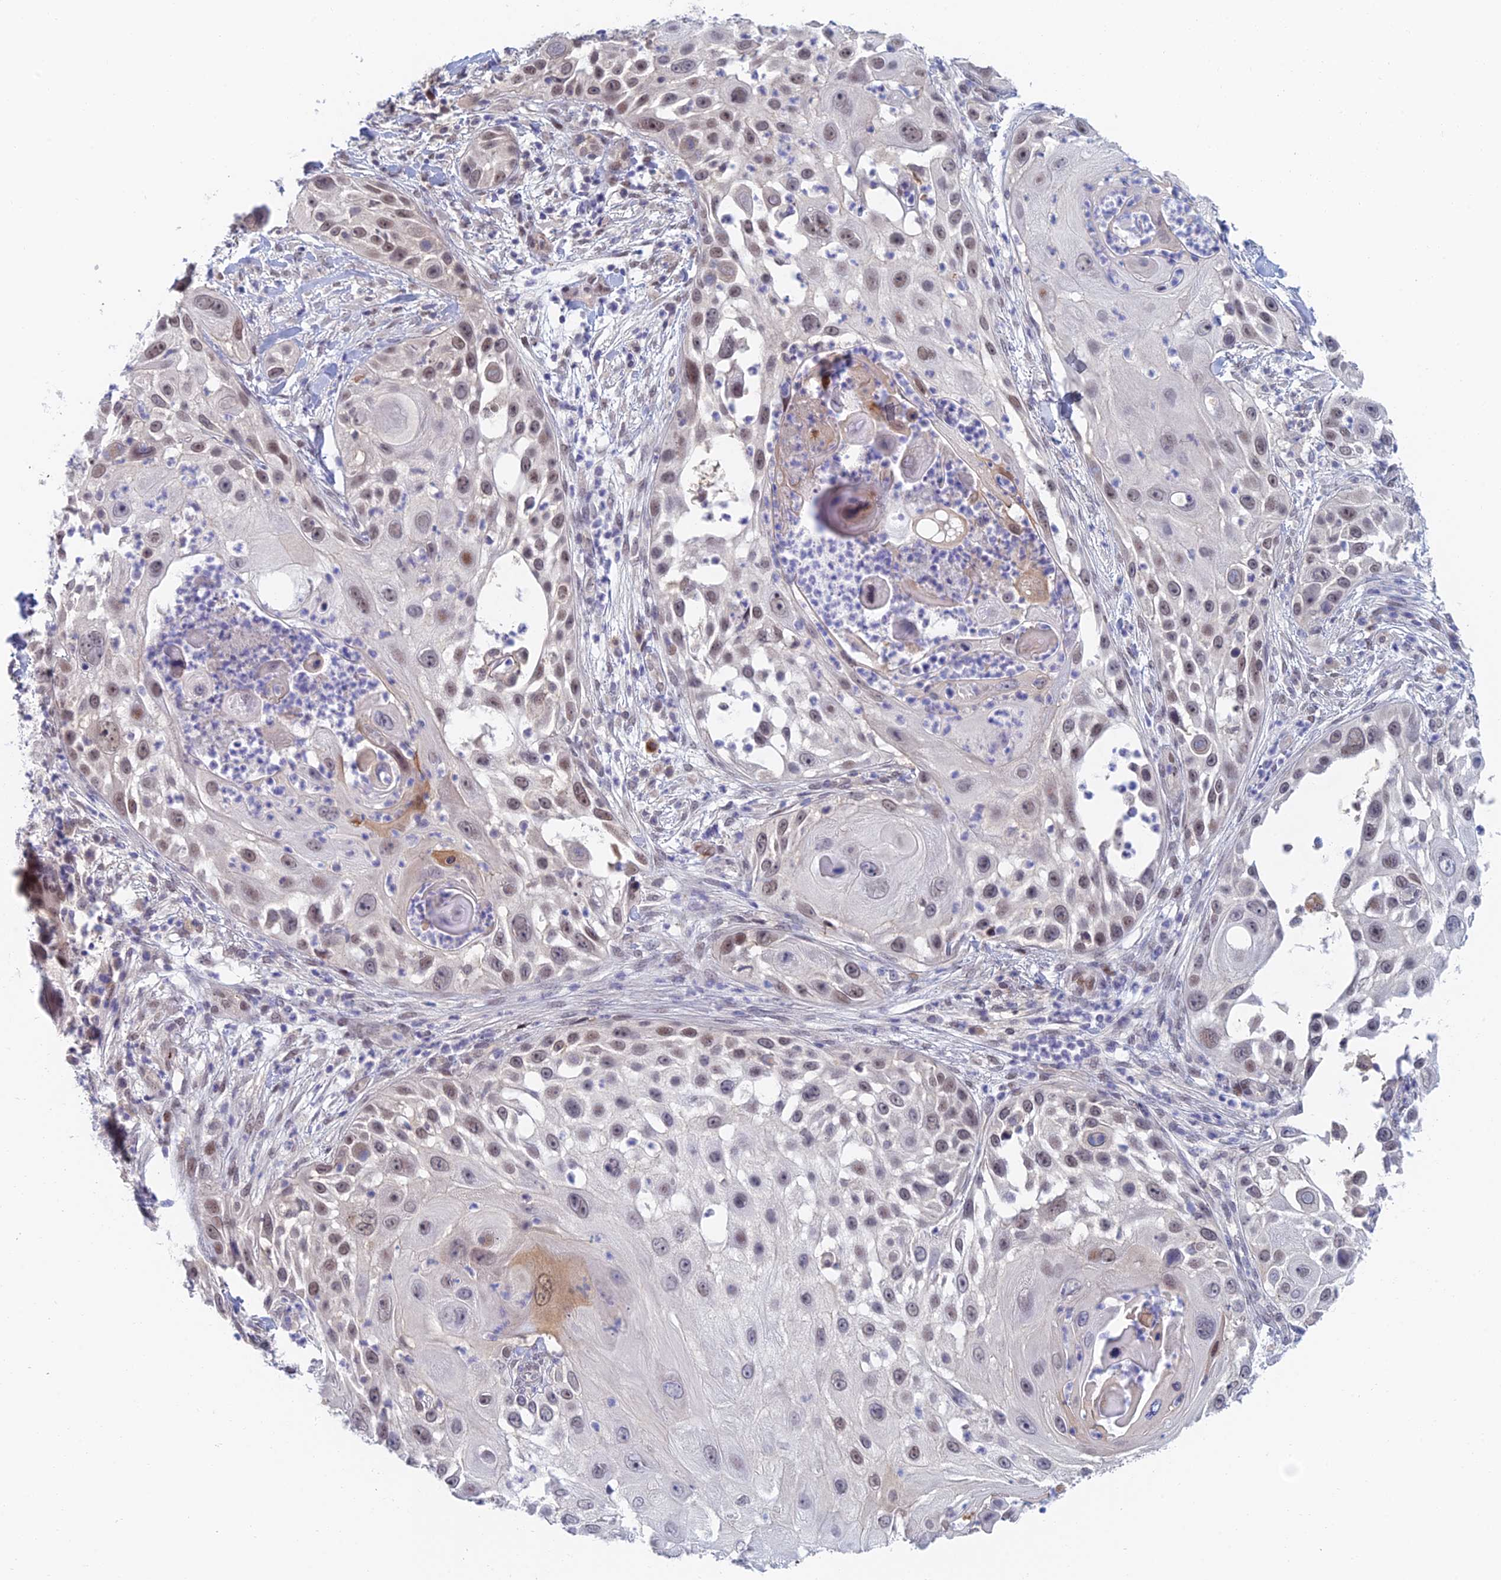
{"staining": {"intensity": "moderate", "quantity": "25%-75%", "location": "nuclear"}, "tissue": "skin cancer", "cell_type": "Tumor cells", "image_type": "cancer", "snomed": [{"axis": "morphology", "description": "Squamous cell carcinoma, NOS"}, {"axis": "topography", "description": "Skin"}], "caption": "Brown immunohistochemical staining in skin cancer (squamous cell carcinoma) shows moderate nuclear expression in approximately 25%-75% of tumor cells. The protein of interest is shown in brown color, while the nuclei are stained blue.", "gene": "ZUP1", "patient": {"sex": "female", "age": 44}}